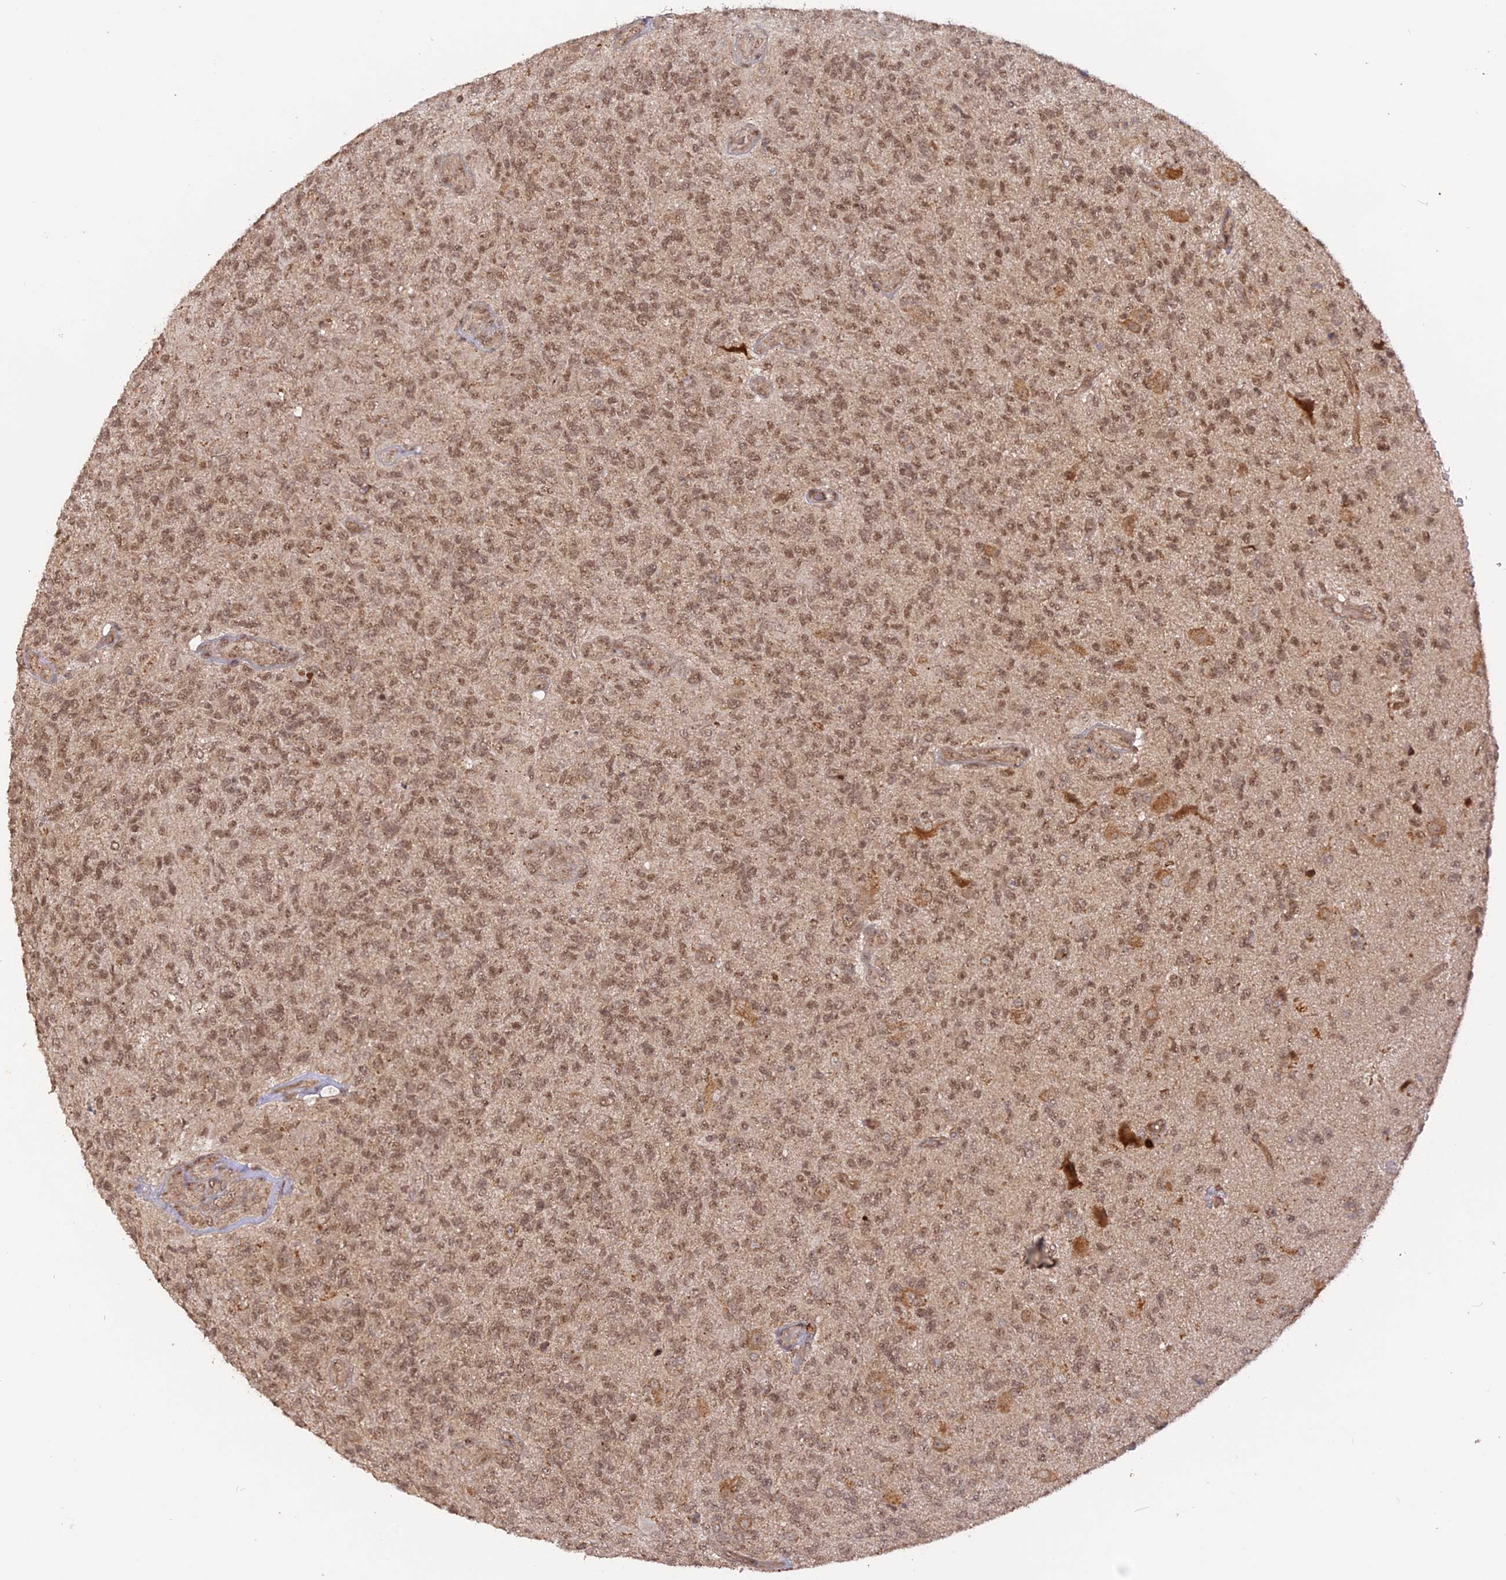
{"staining": {"intensity": "moderate", "quantity": ">75%", "location": "nuclear"}, "tissue": "glioma", "cell_type": "Tumor cells", "image_type": "cancer", "snomed": [{"axis": "morphology", "description": "Glioma, malignant, High grade"}, {"axis": "topography", "description": "Brain"}], "caption": "Glioma stained for a protein (brown) exhibits moderate nuclear positive expression in about >75% of tumor cells.", "gene": "PKIG", "patient": {"sex": "male", "age": 56}}